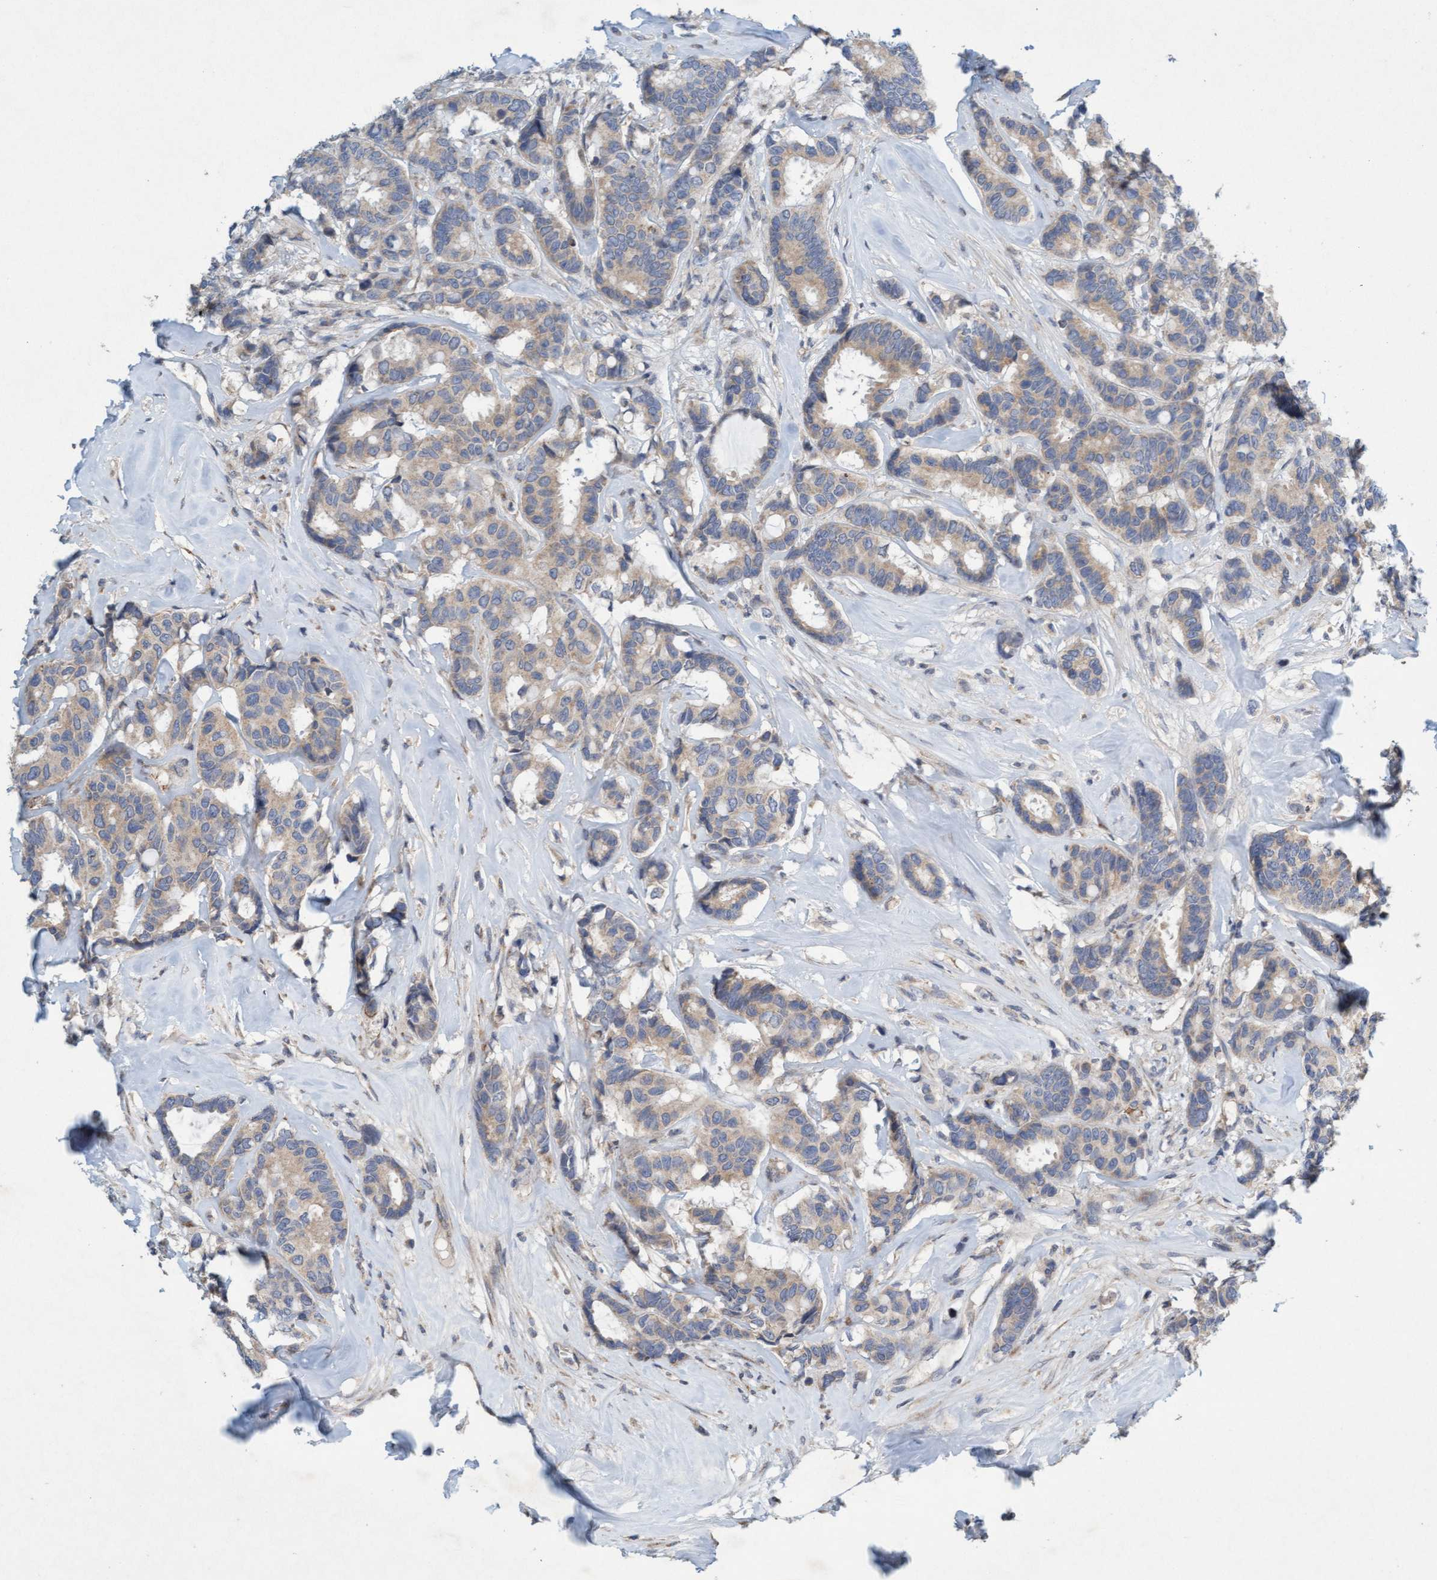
{"staining": {"intensity": "weak", "quantity": ">75%", "location": "cytoplasmic/membranous"}, "tissue": "breast cancer", "cell_type": "Tumor cells", "image_type": "cancer", "snomed": [{"axis": "morphology", "description": "Duct carcinoma"}, {"axis": "topography", "description": "Breast"}], "caption": "IHC photomicrograph of breast cancer stained for a protein (brown), which displays low levels of weak cytoplasmic/membranous expression in approximately >75% of tumor cells.", "gene": "DDHD2", "patient": {"sex": "female", "age": 87}}